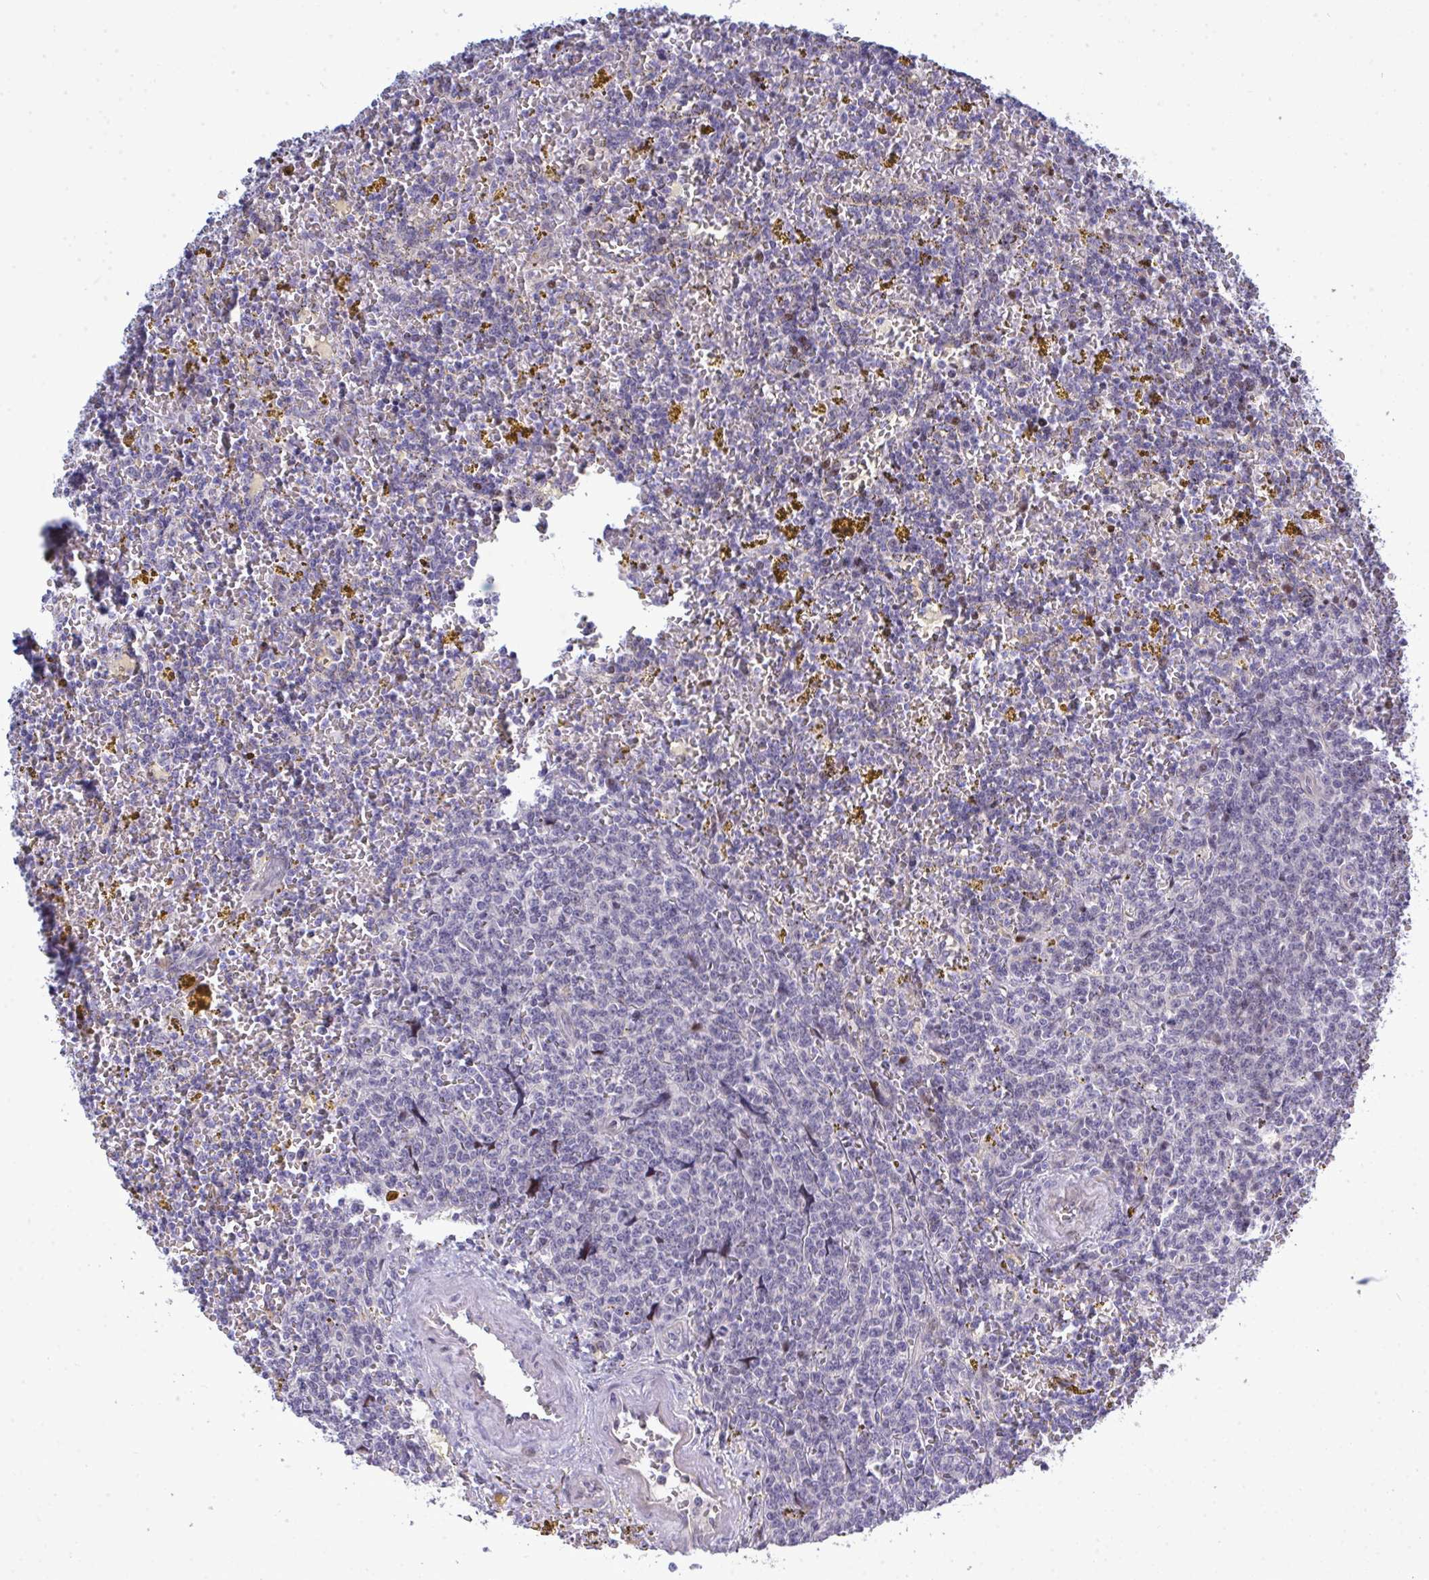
{"staining": {"intensity": "negative", "quantity": "none", "location": "none"}, "tissue": "lymphoma", "cell_type": "Tumor cells", "image_type": "cancer", "snomed": [{"axis": "morphology", "description": "Malignant lymphoma, non-Hodgkin's type, Low grade"}, {"axis": "topography", "description": "Spleen"}, {"axis": "topography", "description": "Lymph node"}], "caption": "Image shows no significant protein positivity in tumor cells of lymphoma. The staining is performed using DAB (3,3'-diaminobenzidine) brown chromogen with nuclei counter-stained in using hematoxylin.", "gene": "TAB1", "patient": {"sex": "female", "age": 66}}